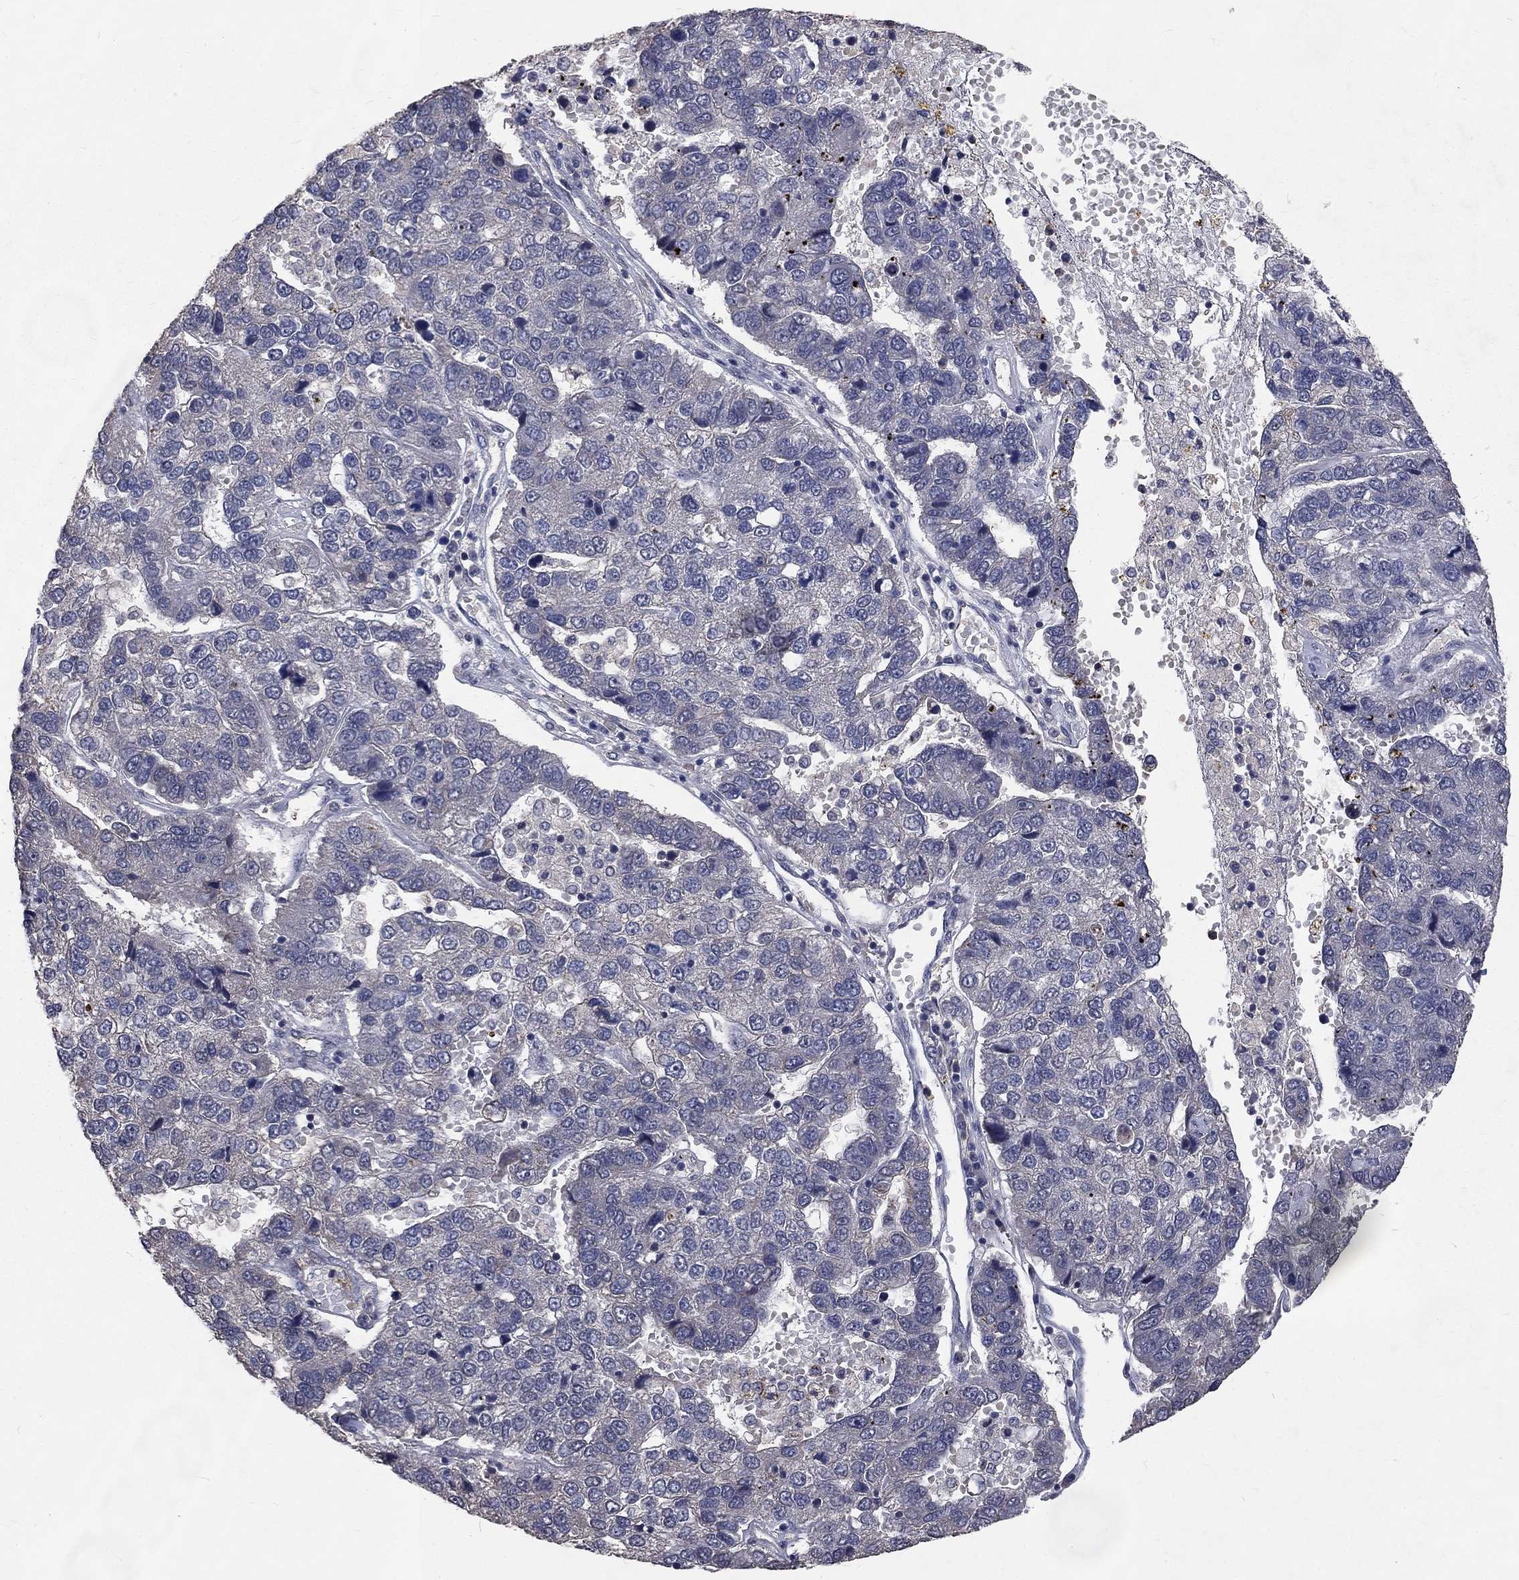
{"staining": {"intensity": "negative", "quantity": "none", "location": "none"}, "tissue": "pancreatic cancer", "cell_type": "Tumor cells", "image_type": "cancer", "snomed": [{"axis": "morphology", "description": "Adenocarcinoma, NOS"}, {"axis": "topography", "description": "Pancreas"}], "caption": "This is an IHC micrograph of human pancreatic cancer (adenocarcinoma). There is no positivity in tumor cells.", "gene": "CHST5", "patient": {"sex": "female", "age": 61}}